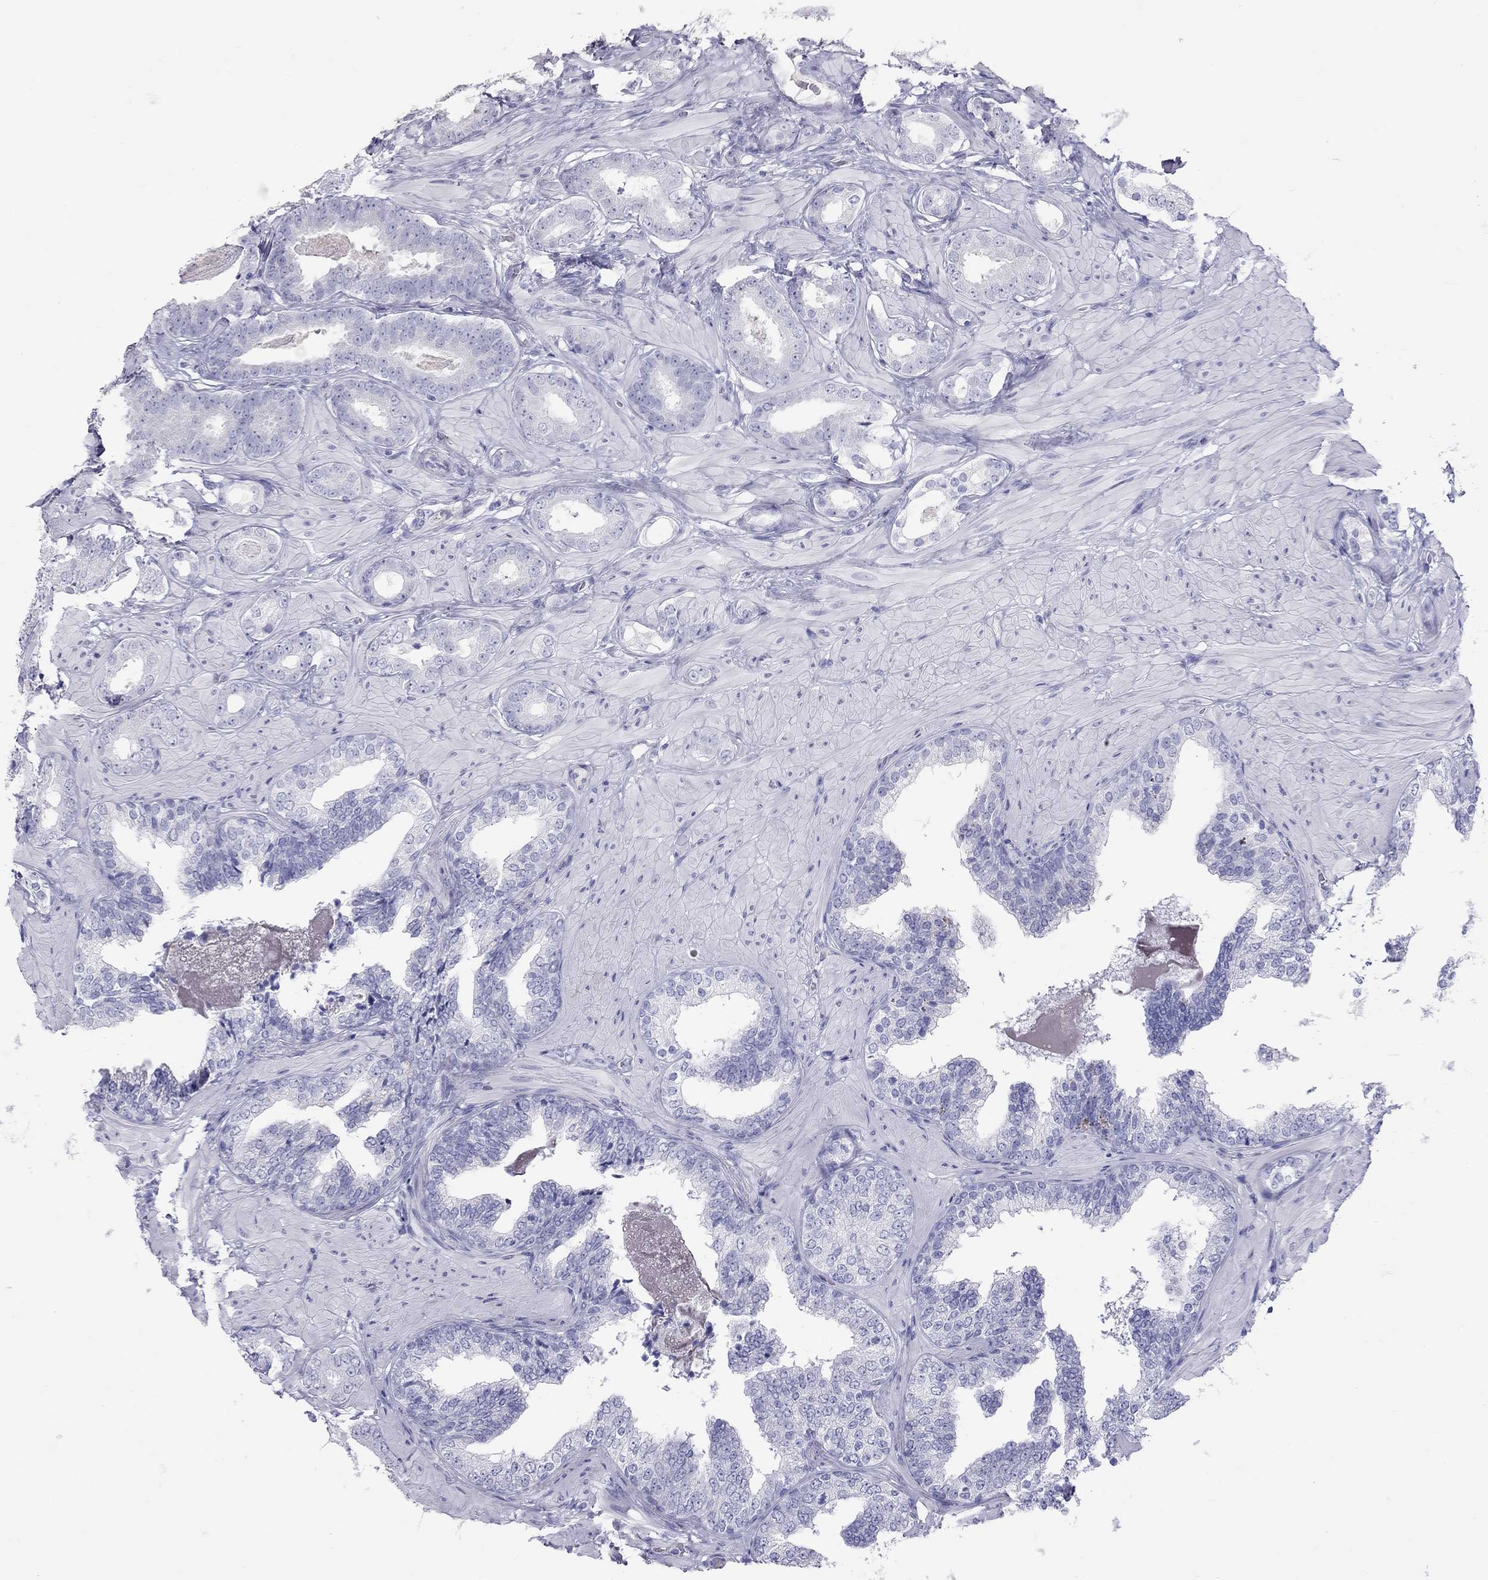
{"staining": {"intensity": "negative", "quantity": "none", "location": "none"}, "tissue": "prostate cancer", "cell_type": "Tumor cells", "image_type": "cancer", "snomed": [{"axis": "morphology", "description": "Adenocarcinoma, Low grade"}, {"axis": "topography", "description": "Prostate"}], "caption": "Human prostate cancer stained for a protein using immunohistochemistry (IHC) displays no staining in tumor cells.", "gene": "STAG3", "patient": {"sex": "male", "age": 60}}